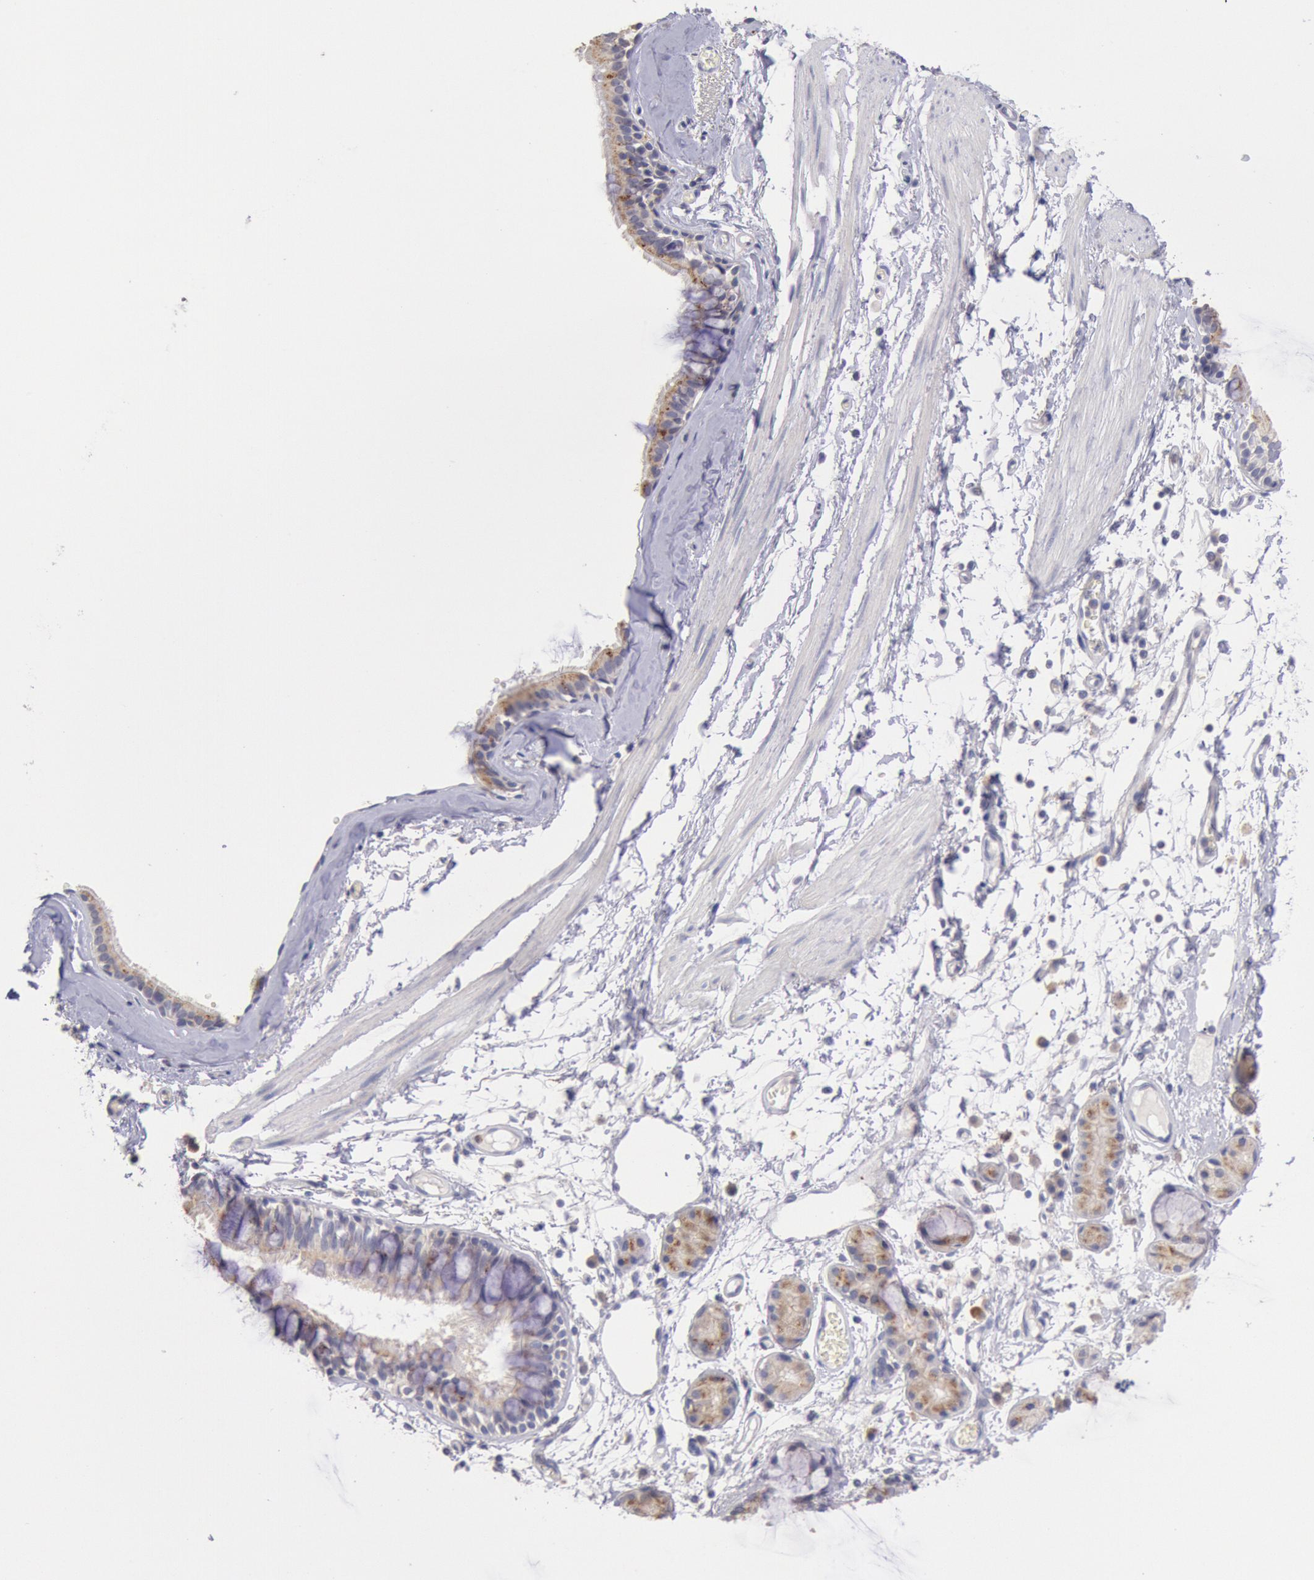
{"staining": {"intensity": "moderate", "quantity": ">75%", "location": "cytoplasmic/membranous"}, "tissue": "bronchus", "cell_type": "Respiratory epithelial cells", "image_type": "normal", "snomed": [{"axis": "morphology", "description": "Normal tissue, NOS"}, {"axis": "topography", "description": "Bronchus"}, {"axis": "topography", "description": "Lung"}], "caption": "Human bronchus stained with a brown dye reveals moderate cytoplasmic/membranous positive staining in approximately >75% of respiratory epithelial cells.", "gene": "GAL3ST1", "patient": {"sex": "female", "age": 56}}